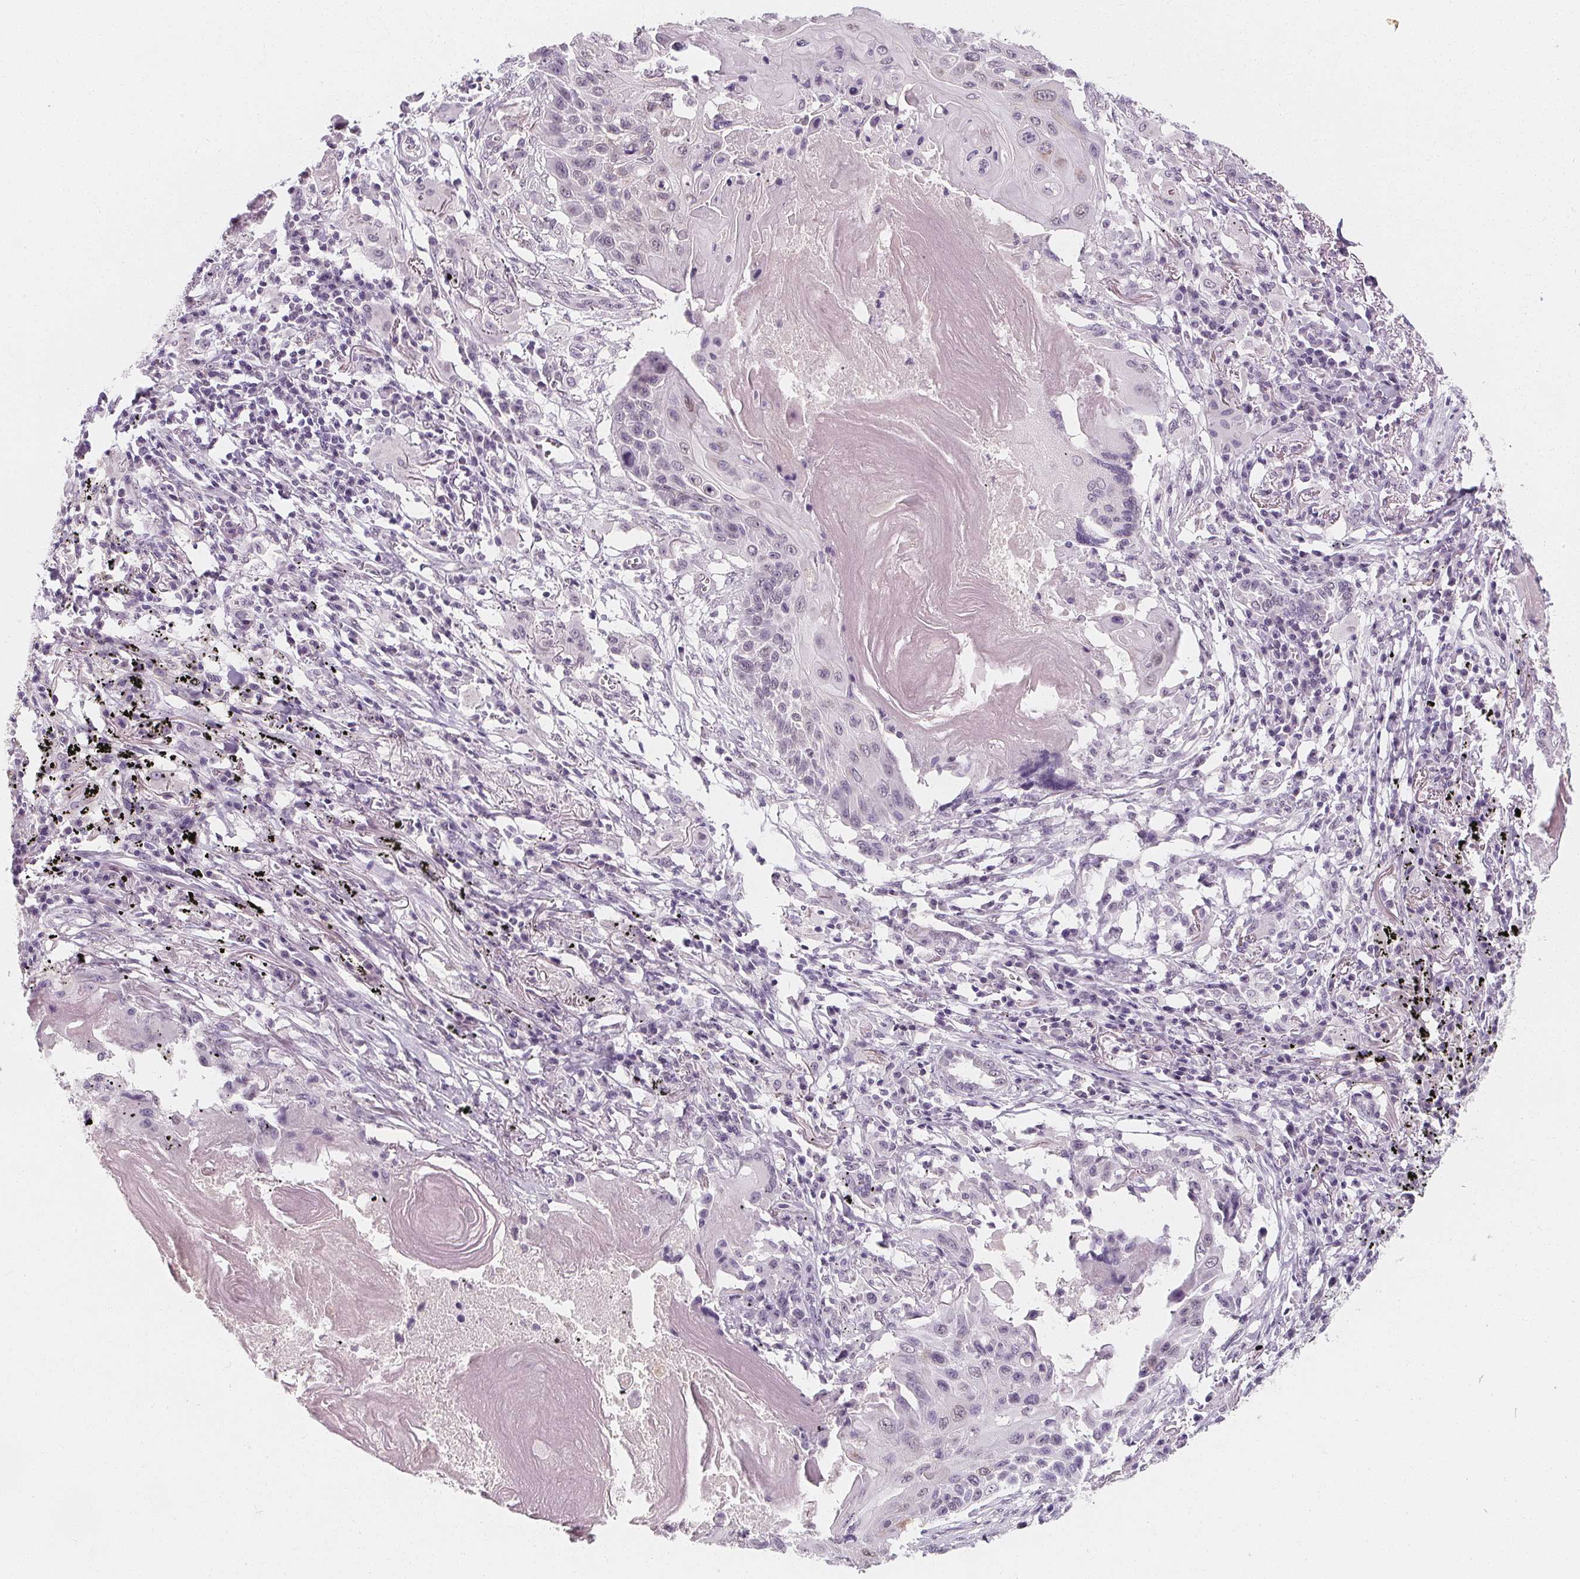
{"staining": {"intensity": "negative", "quantity": "none", "location": "none"}, "tissue": "lung cancer", "cell_type": "Tumor cells", "image_type": "cancer", "snomed": [{"axis": "morphology", "description": "Squamous cell carcinoma, NOS"}, {"axis": "topography", "description": "Lung"}], "caption": "Immunohistochemistry (IHC) of human lung cancer demonstrates no expression in tumor cells. (DAB (3,3'-diaminobenzidine) immunohistochemistry (IHC), high magnification).", "gene": "DBX2", "patient": {"sex": "male", "age": 78}}